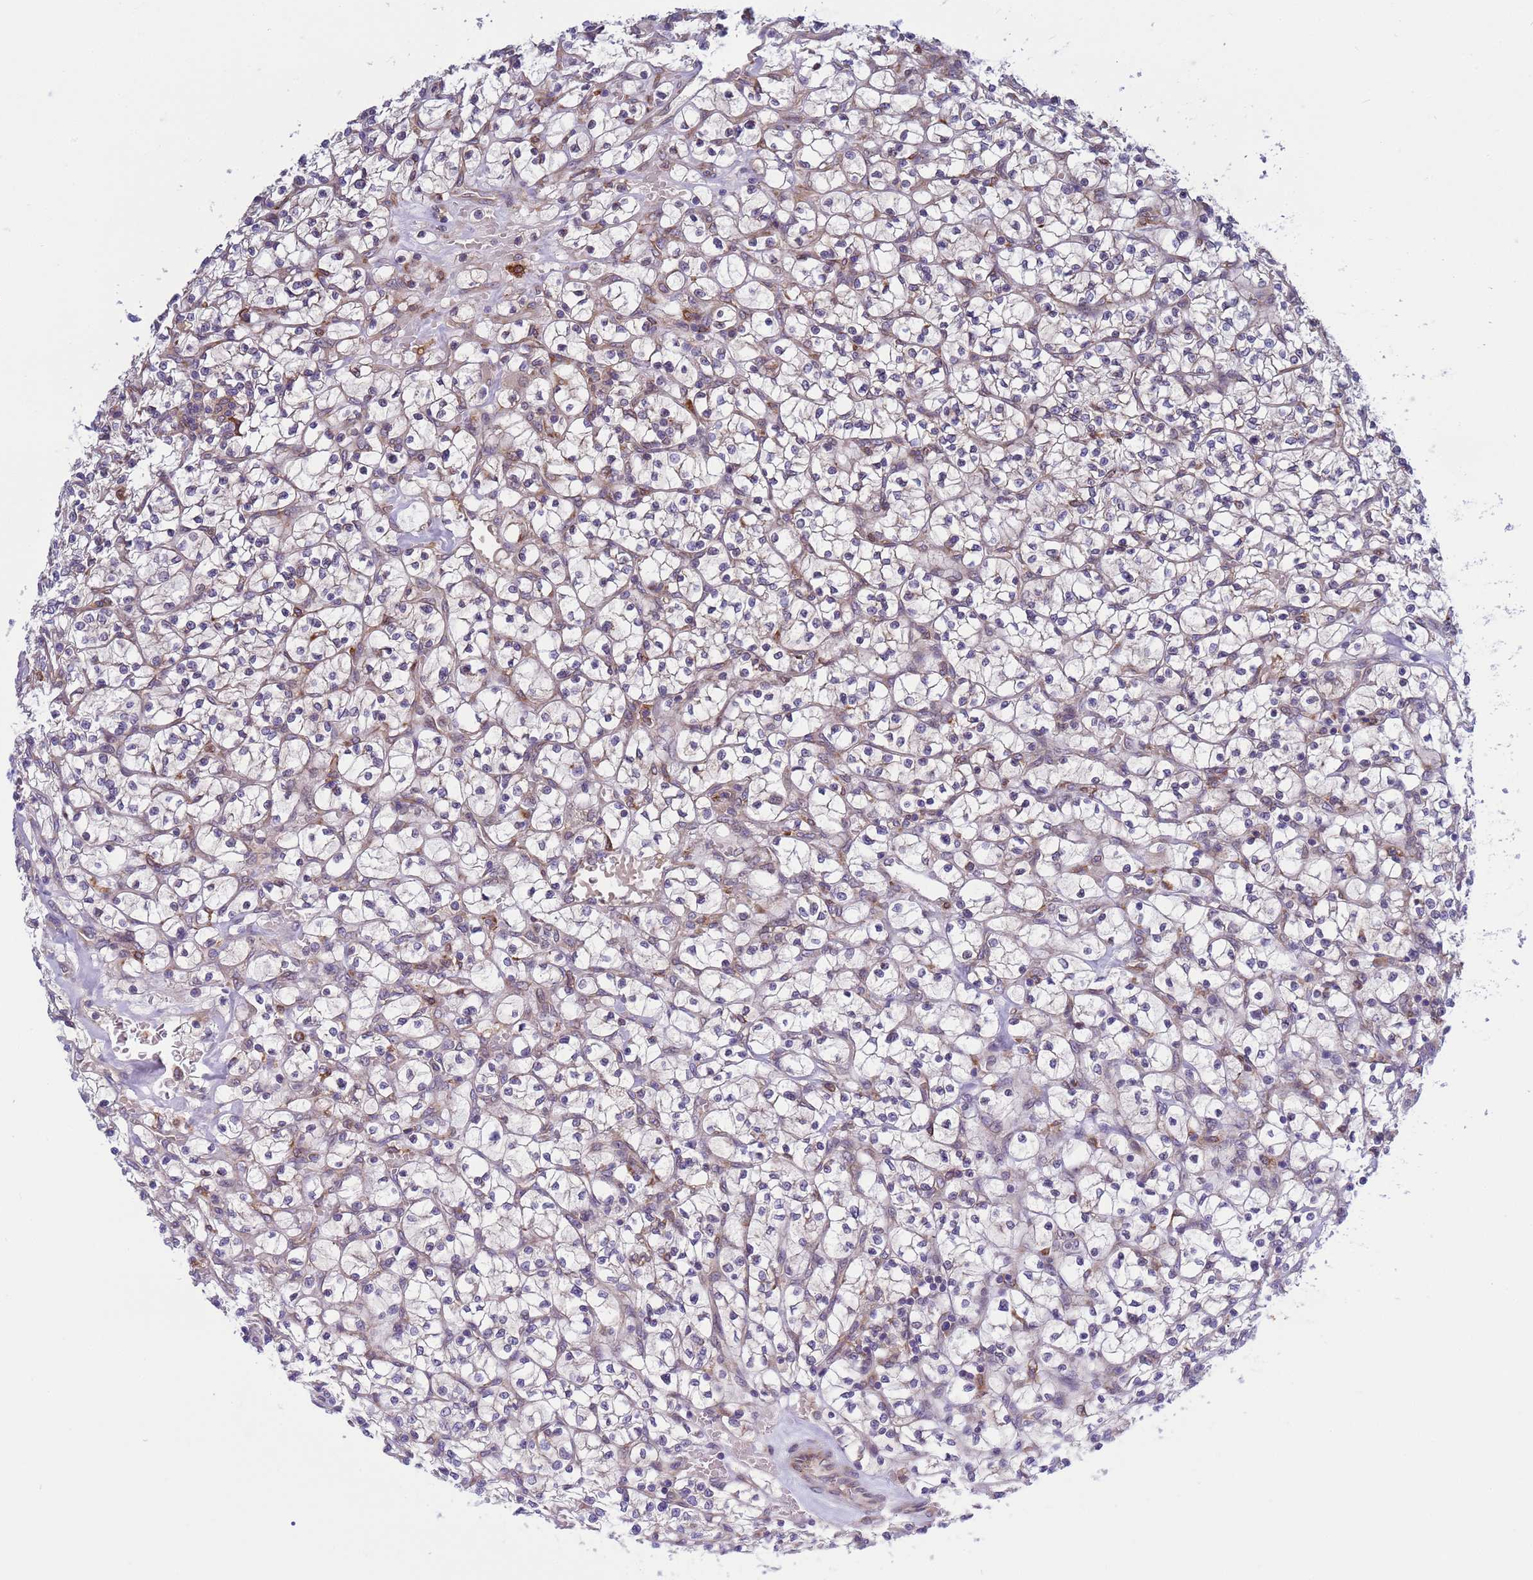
{"staining": {"intensity": "negative", "quantity": "none", "location": "none"}, "tissue": "renal cancer", "cell_type": "Tumor cells", "image_type": "cancer", "snomed": [{"axis": "morphology", "description": "Adenocarcinoma, NOS"}, {"axis": "topography", "description": "Kidney"}], "caption": "A high-resolution image shows IHC staining of renal adenocarcinoma, which exhibits no significant staining in tumor cells.", "gene": "RAPGEF4", "patient": {"sex": "female", "age": 64}}